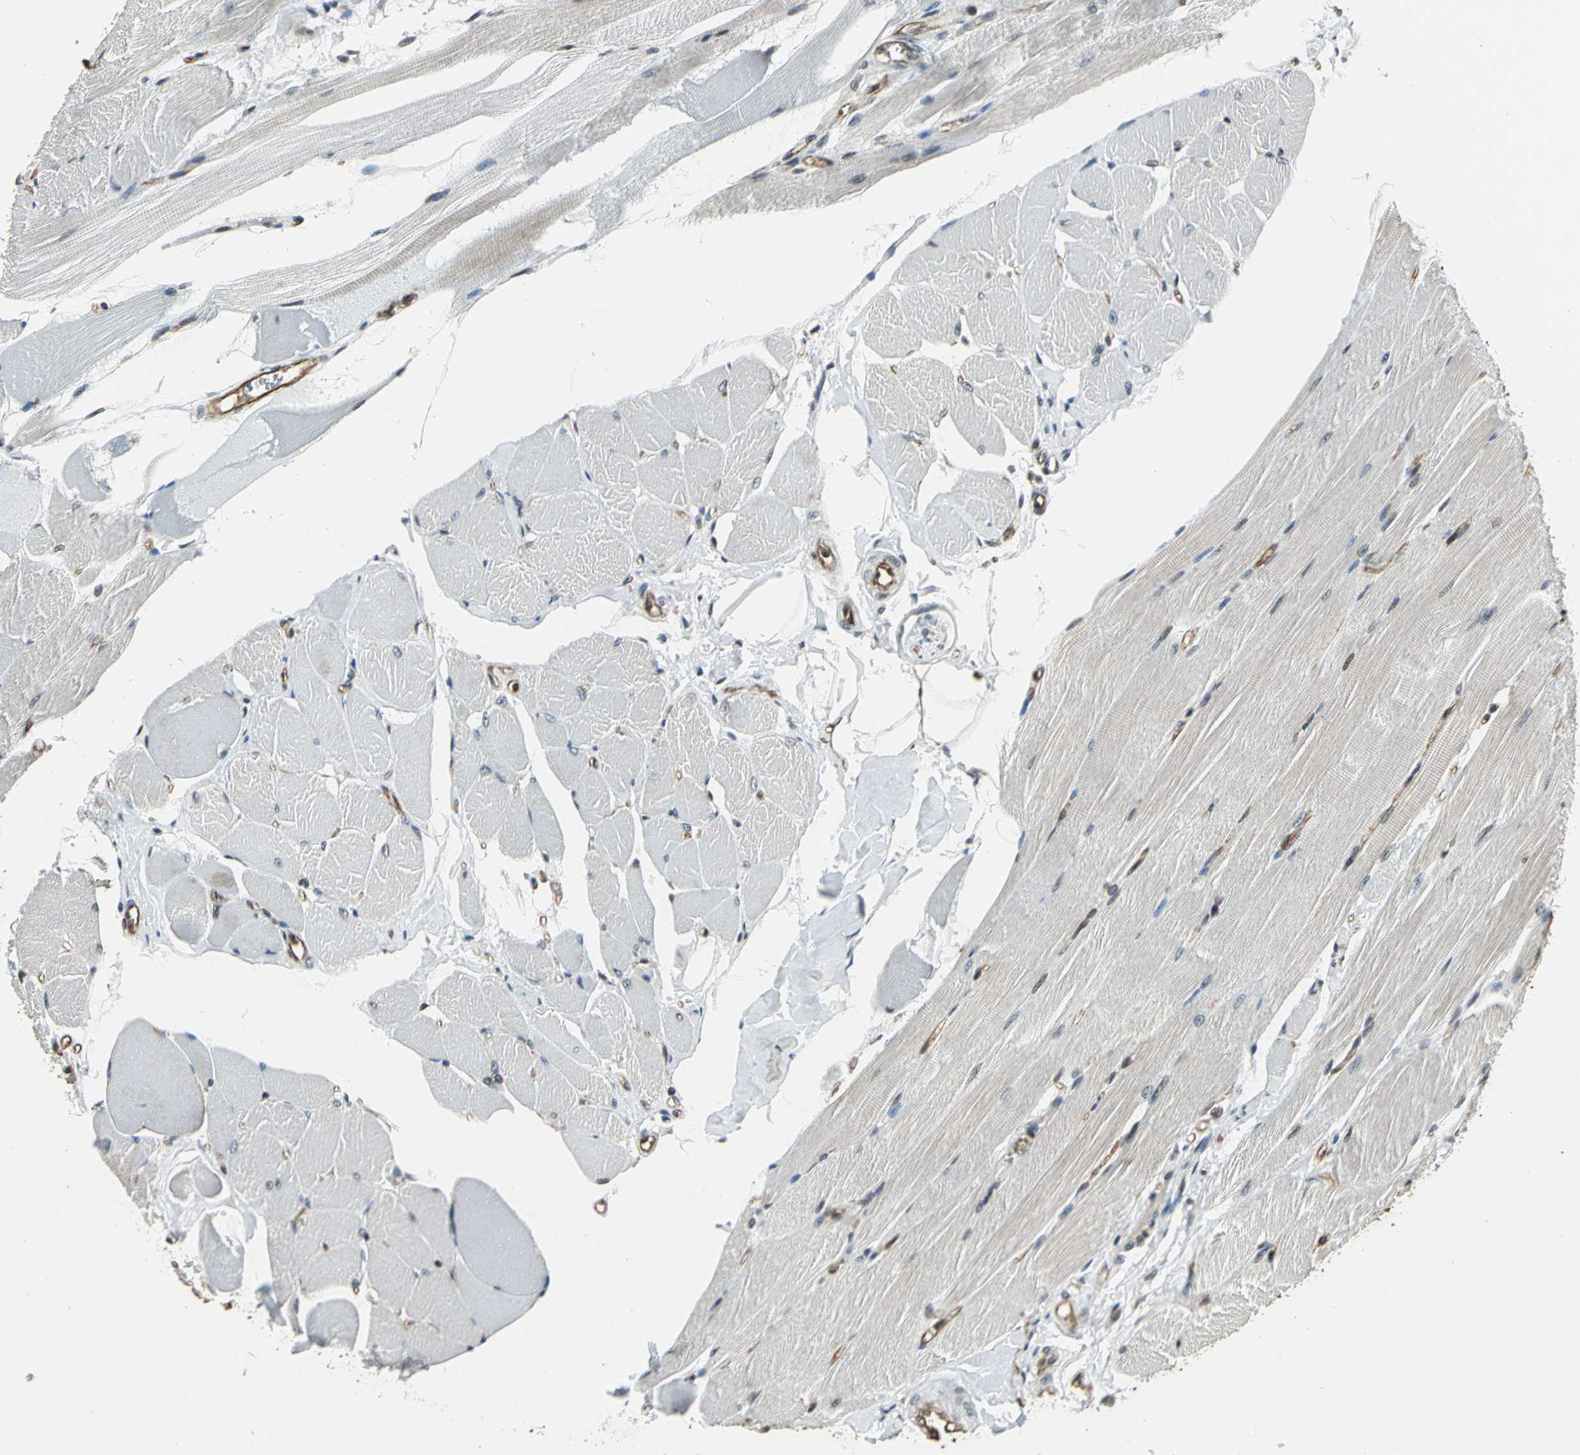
{"staining": {"intensity": "moderate", "quantity": "<25%", "location": "nuclear"}, "tissue": "skeletal muscle", "cell_type": "Myocytes", "image_type": "normal", "snomed": [{"axis": "morphology", "description": "Normal tissue, NOS"}, {"axis": "topography", "description": "Skeletal muscle"}, {"axis": "topography", "description": "Peripheral nerve tissue"}], "caption": "The photomicrograph displays immunohistochemical staining of unremarkable skeletal muscle. There is moderate nuclear expression is seen in approximately <25% of myocytes.", "gene": "BRIP1", "patient": {"sex": "female", "age": 84}}